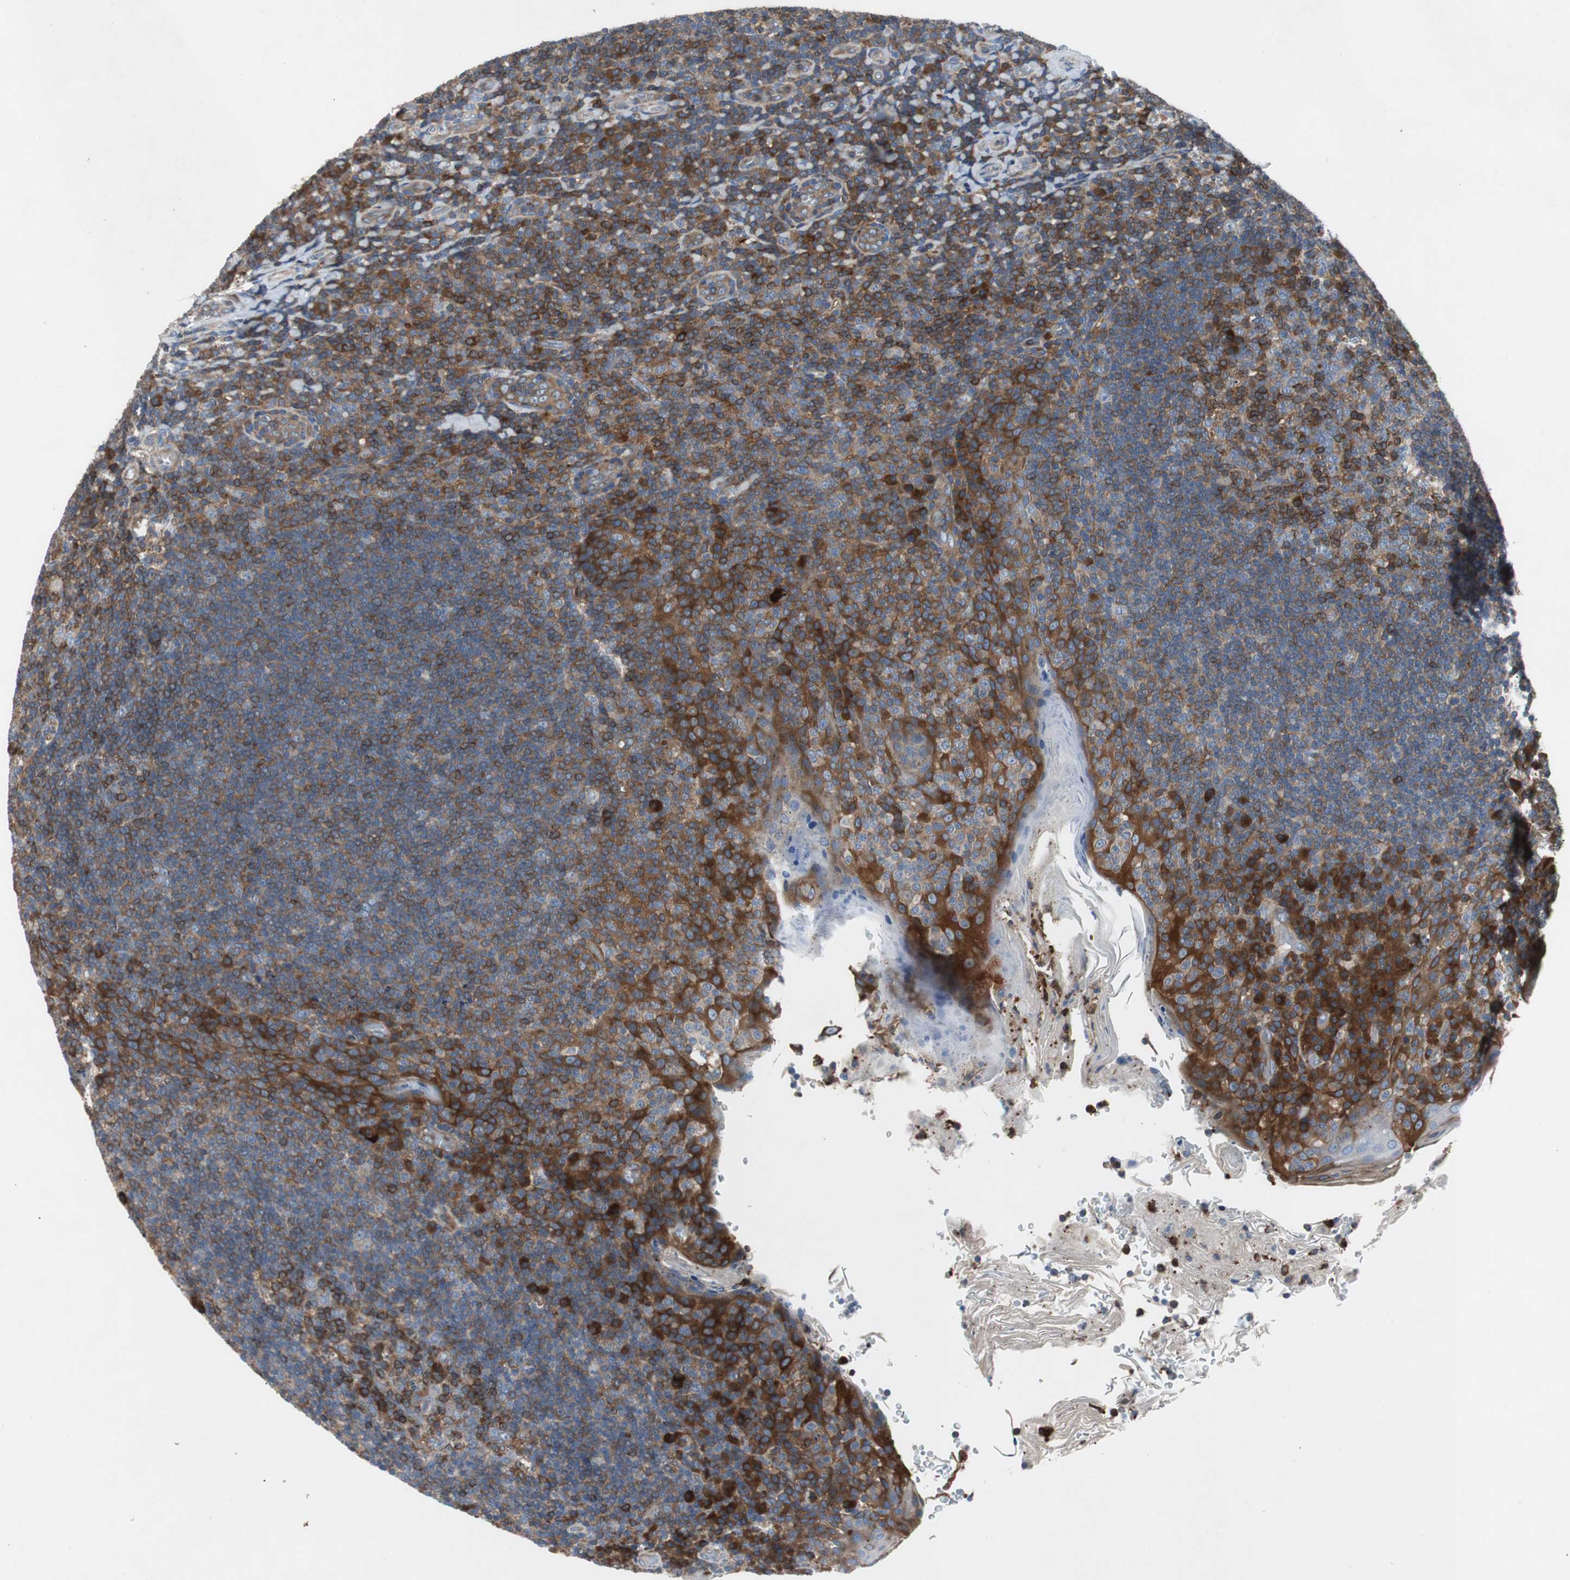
{"staining": {"intensity": "strong", "quantity": "25%-75%", "location": "cytoplasmic/membranous"}, "tissue": "tonsil", "cell_type": "Germinal center cells", "image_type": "normal", "snomed": [{"axis": "morphology", "description": "Normal tissue, NOS"}, {"axis": "topography", "description": "Tonsil"}], "caption": "Immunohistochemistry image of normal tonsil: human tonsil stained using IHC shows high levels of strong protein expression localized specifically in the cytoplasmic/membranous of germinal center cells, appearing as a cytoplasmic/membranous brown color.", "gene": "GYS1", "patient": {"sex": "male", "age": 17}}